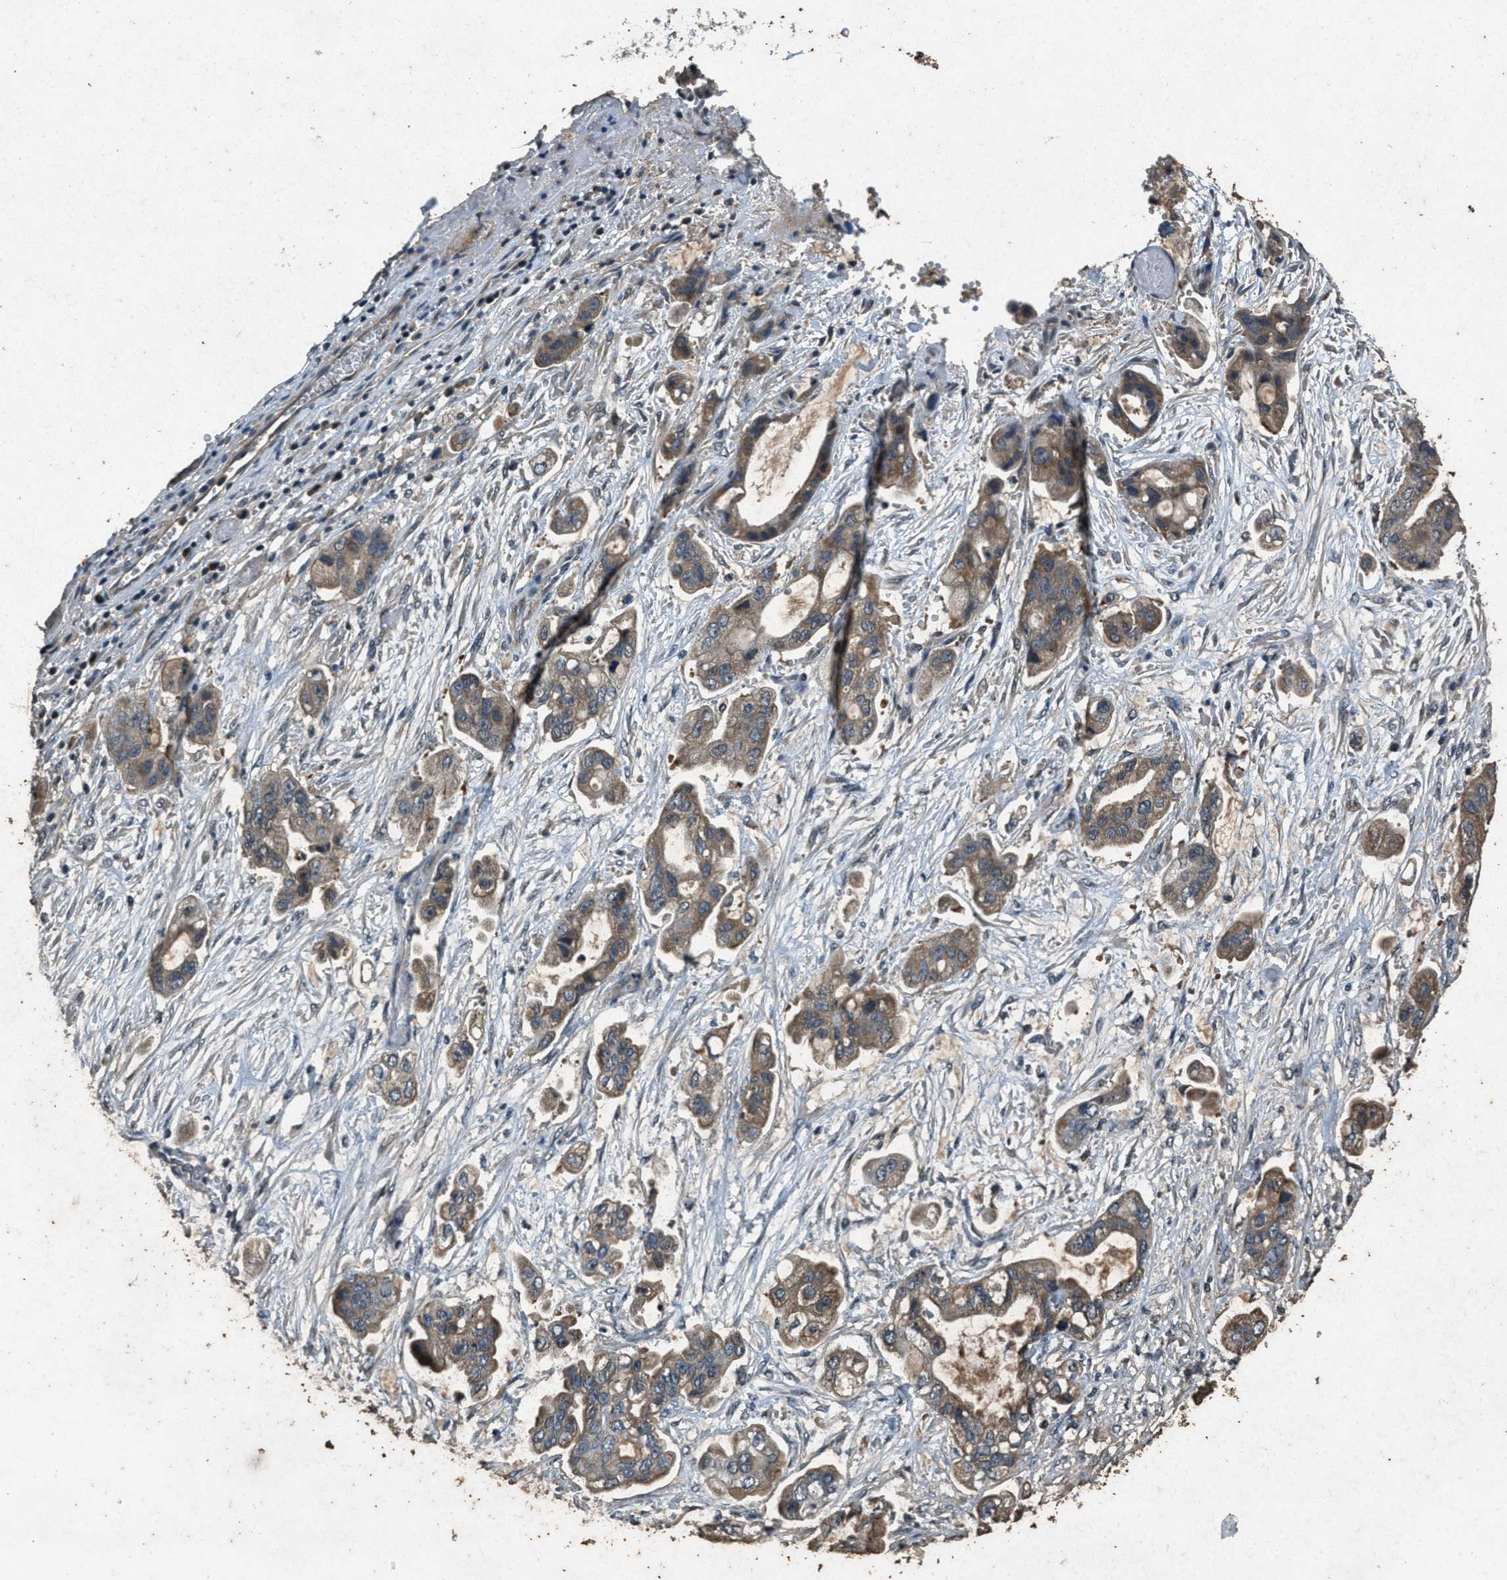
{"staining": {"intensity": "moderate", "quantity": ">75%", "location": "cytoplasmic/membranous"}, "tissue": "stomach cancer", "cell_type": "Tumor cells", "image_type": "cancer", "snomed": [{"axis": "morphology", "description": "Adenocarcinoma, NOS"}, {"axis": "topography", "description": "Stomach"}], "caption": "Immunohistochemistry image of neoplastic tissue: human stomach adenocarcinoma stained using immunohistochemistry (IHC) reveals medium levels of moderate protein expression localized specifically in the cytoplasmic/membranous of tumor cells, appearing as a cytoplasmic/membranous brown color.", "gene": "DUSP6", "patient": {"sex": "male", "age": 62}}